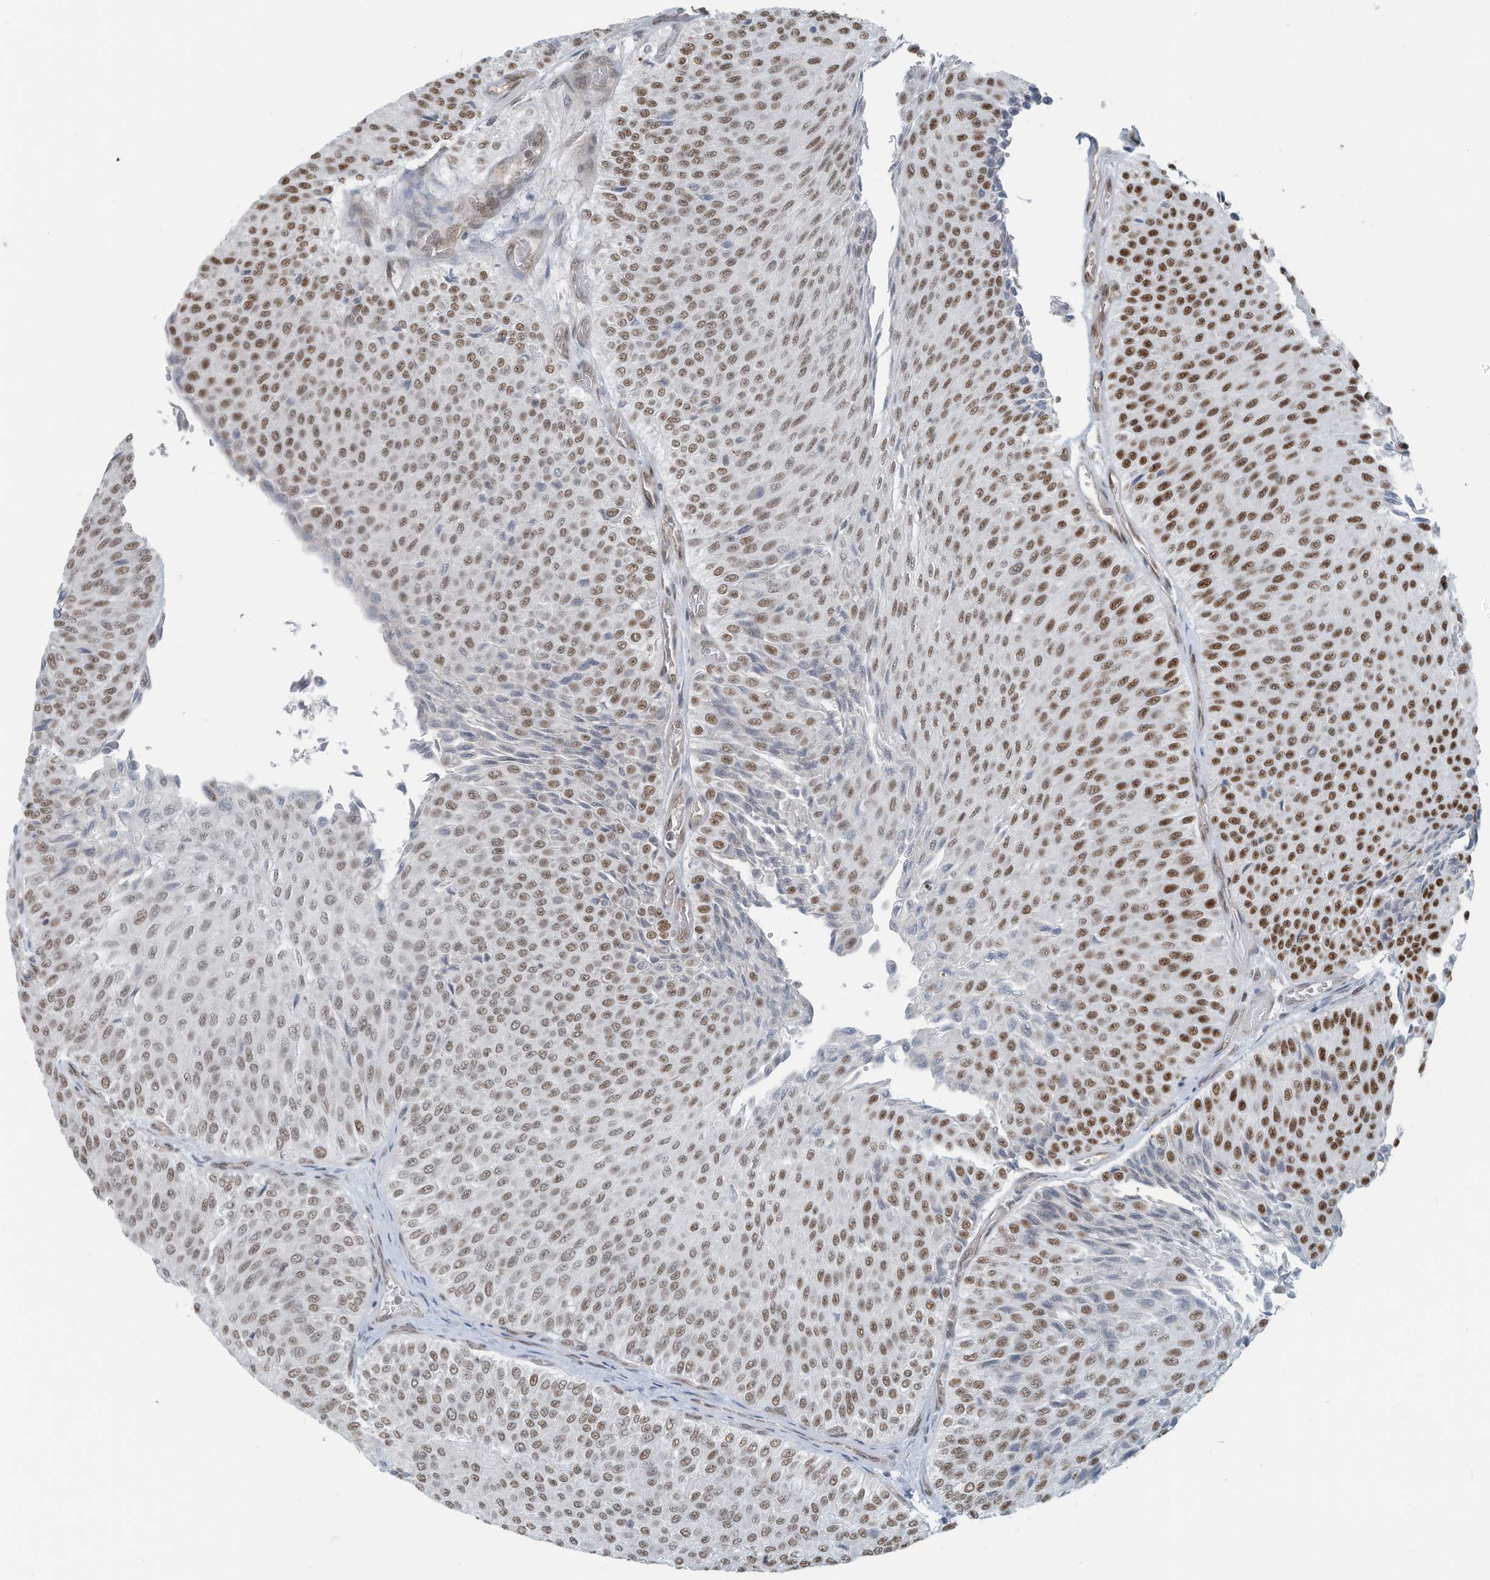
{"staining": {"intensity": "moderate", "quantity": ">75%", "location": "nuclear"}, "tissue": "urothelial cancer", "cell_type": "Tumor cells", "image_type": "cancer", "snomed": [{"axis": "morphology", "description": "Urothelial carcinoma, Low grade"}, {"axis": "topography", "description": "Urinary bladder"}], "caption": "Low-grade urothelial carcinoma tissue shows moderate nuclear expression in approximately >75% of tumor cells", "gene": "SARNP", "patient": {"sex": "male", "age": 78}}